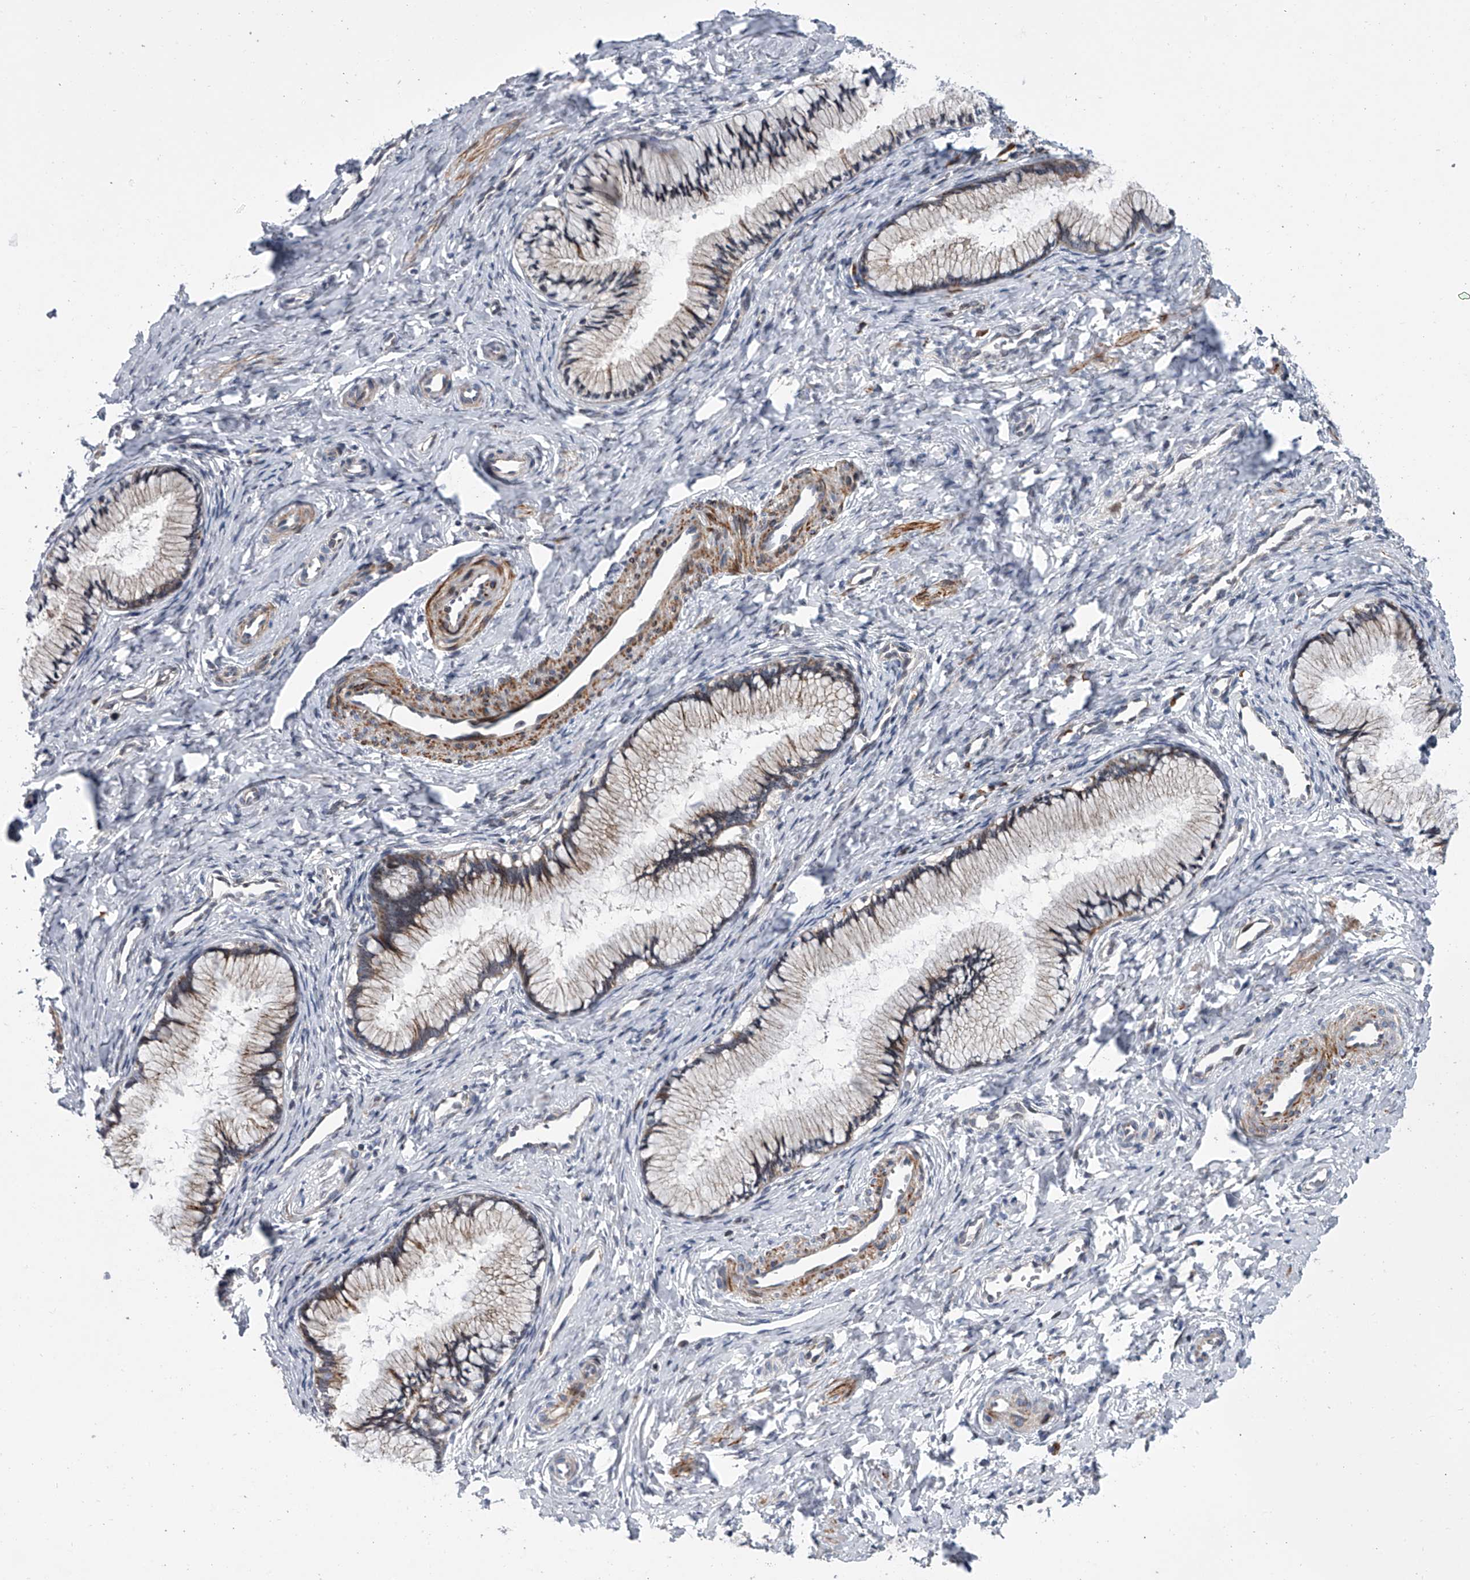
{"staining": {"intensity": "weak", "quantity": ">75%", "location": "cytoplasmic/membranous"}, "tissue": "cervix", "cell_type": "Glandular cells", "image_type": "normal", "snomed": [{"axis": "morphology", "description": "Normal tissue, NOS"}, {"axis": "topography", "description": "Cervix"}], "caption": "This micrograph reveals IHC staining of normal human cervix, with low weak cytoplasmic/membranous expression in about >75% of glandular cells.", "gene": "DLGAP2", "patient": {"sex": "female", "age": 27}}